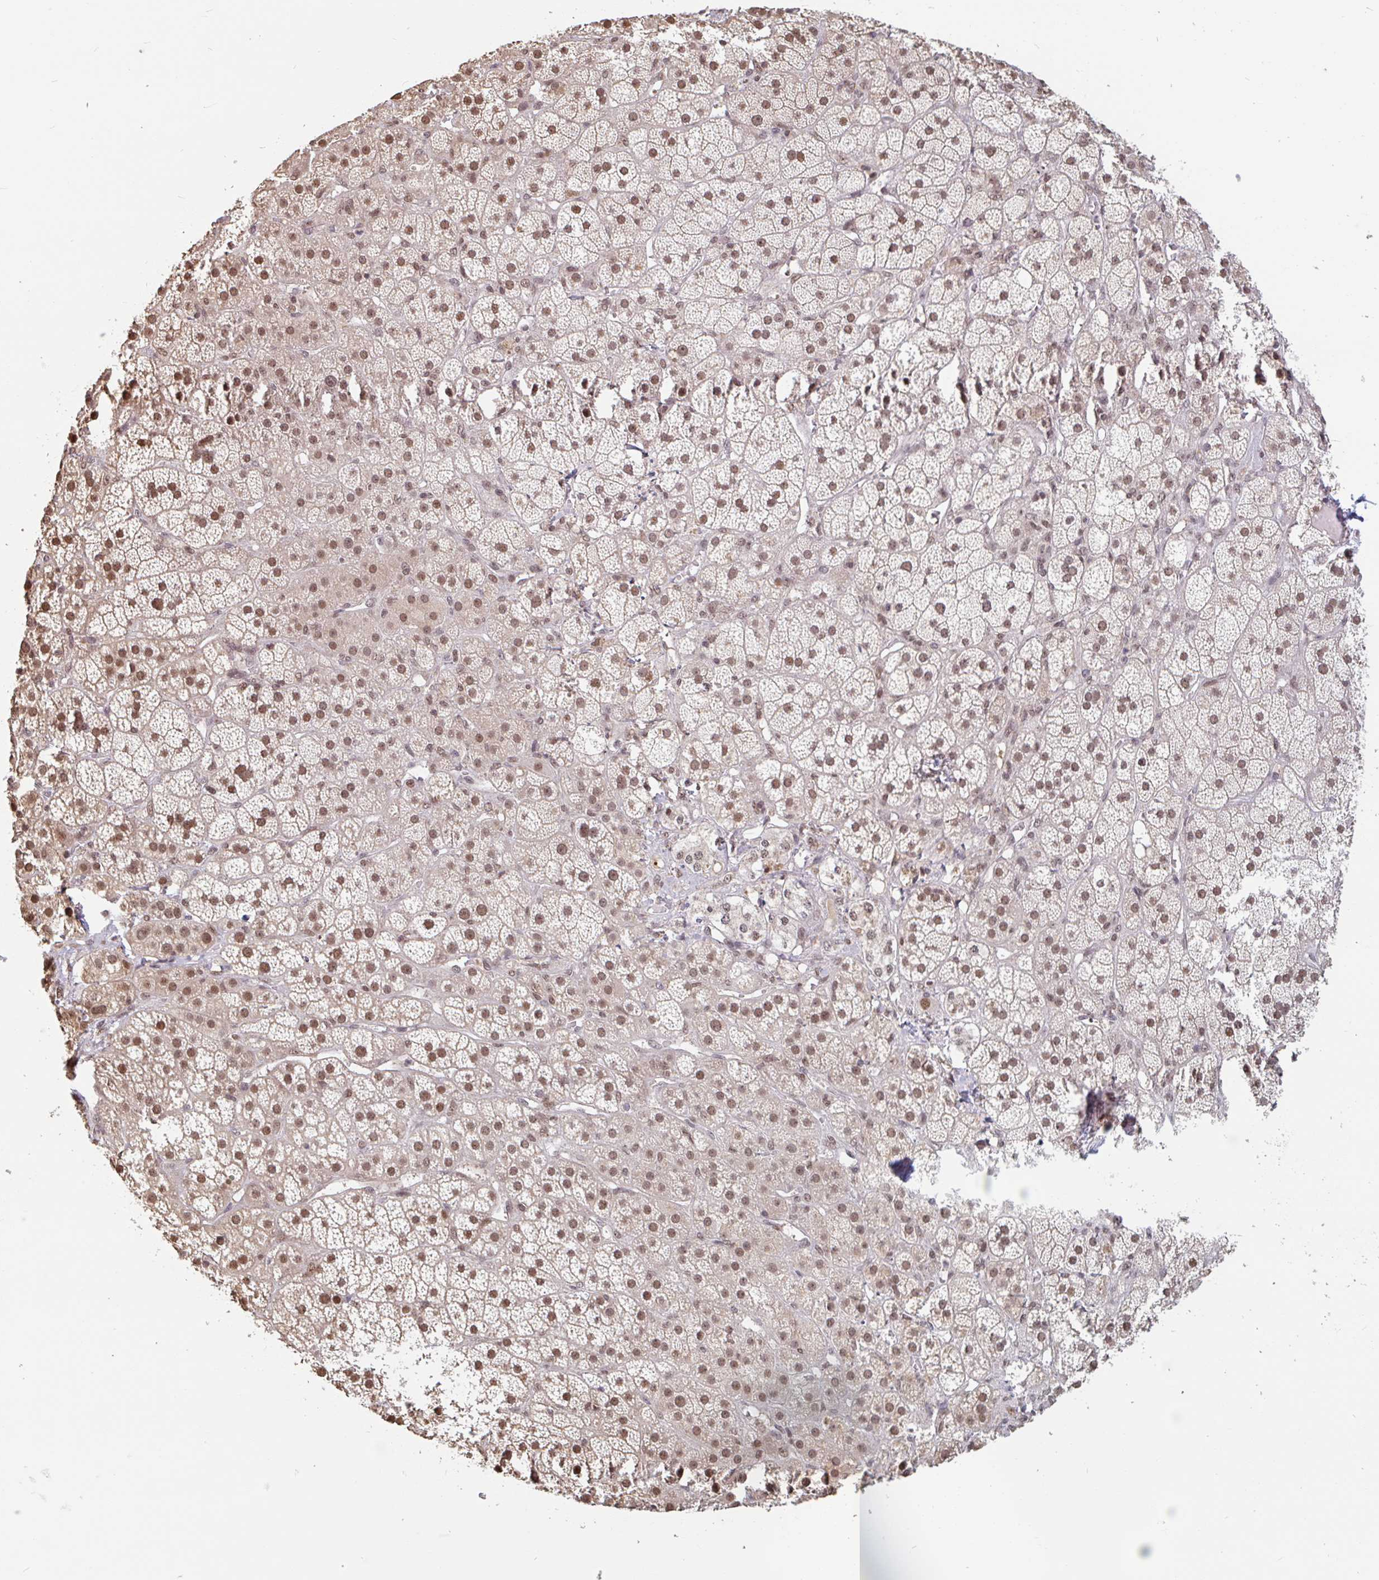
{"staining": {"intensity": "moderate", "quantity": ">75%", "location": "nuclear"}, "tissue": "adrenal gland", "cell_type": "Glandular cells", "image_type": "normal", "snomed": [{"axis": "morphology", "description": "Normal tissue, NOS"}, {"axis": "topography", "description": "Adrenal gland"}], "caption": "Moderate nuclear positivity is present in about >75% of glandular cells in benign adrenal gland. Immunohistochemistry stains the protein of interest in brown and the nuclei are stained blue.", "gene": "DR1", "patient": {"sex": "male", "age": 57}}